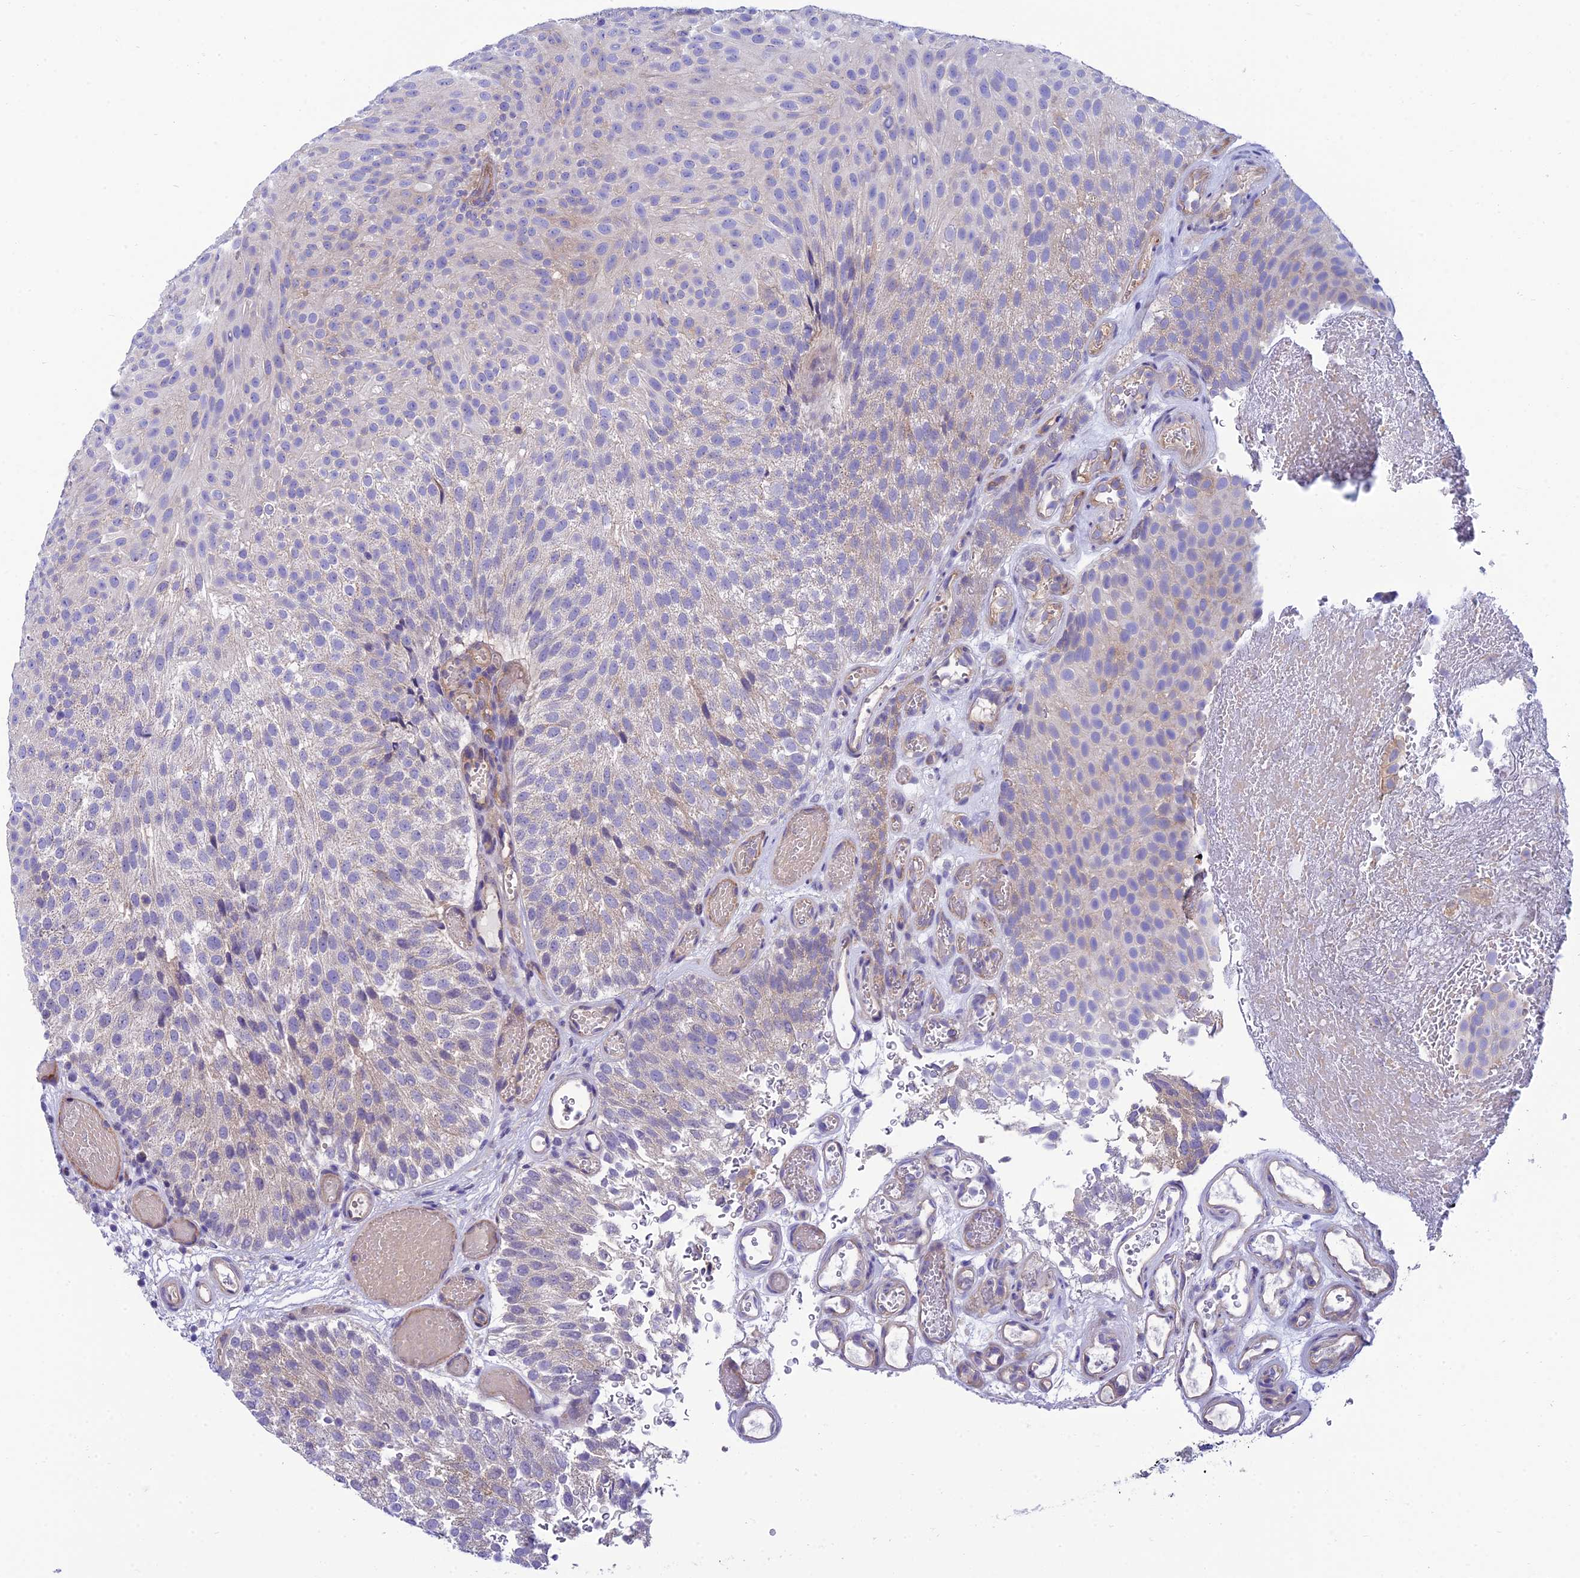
{"staining": {"intensity": "moderate", "quantity": "<25%", "location": "cytoplasmic/membranous"}, "tissue": "urothelial cancer", "cell_type": "Tumor cells", "image_type": "cancer", "snomed": [{"axis": "morphology", "description": "Urothelial carcinoma, Low grade"}, {"axis": "topography", "description": "Urinary bladder"}], "caption": "The micrograph demonstrates immunohistochemical staining of urothelial carcinoma (low-grade). There is moderate cytoplasmic/membranous staining is seen in approximately <25% of tumor cells. The staining was performed using DAB (3,3'-diaminobenzidine) to visualize the protein expression in brown, while the nuclei were stained in blue with hematoxylin (Magnification: 20x).", "gene": "PPFIA3", "patient": {"sex": "male", "age": 78}}